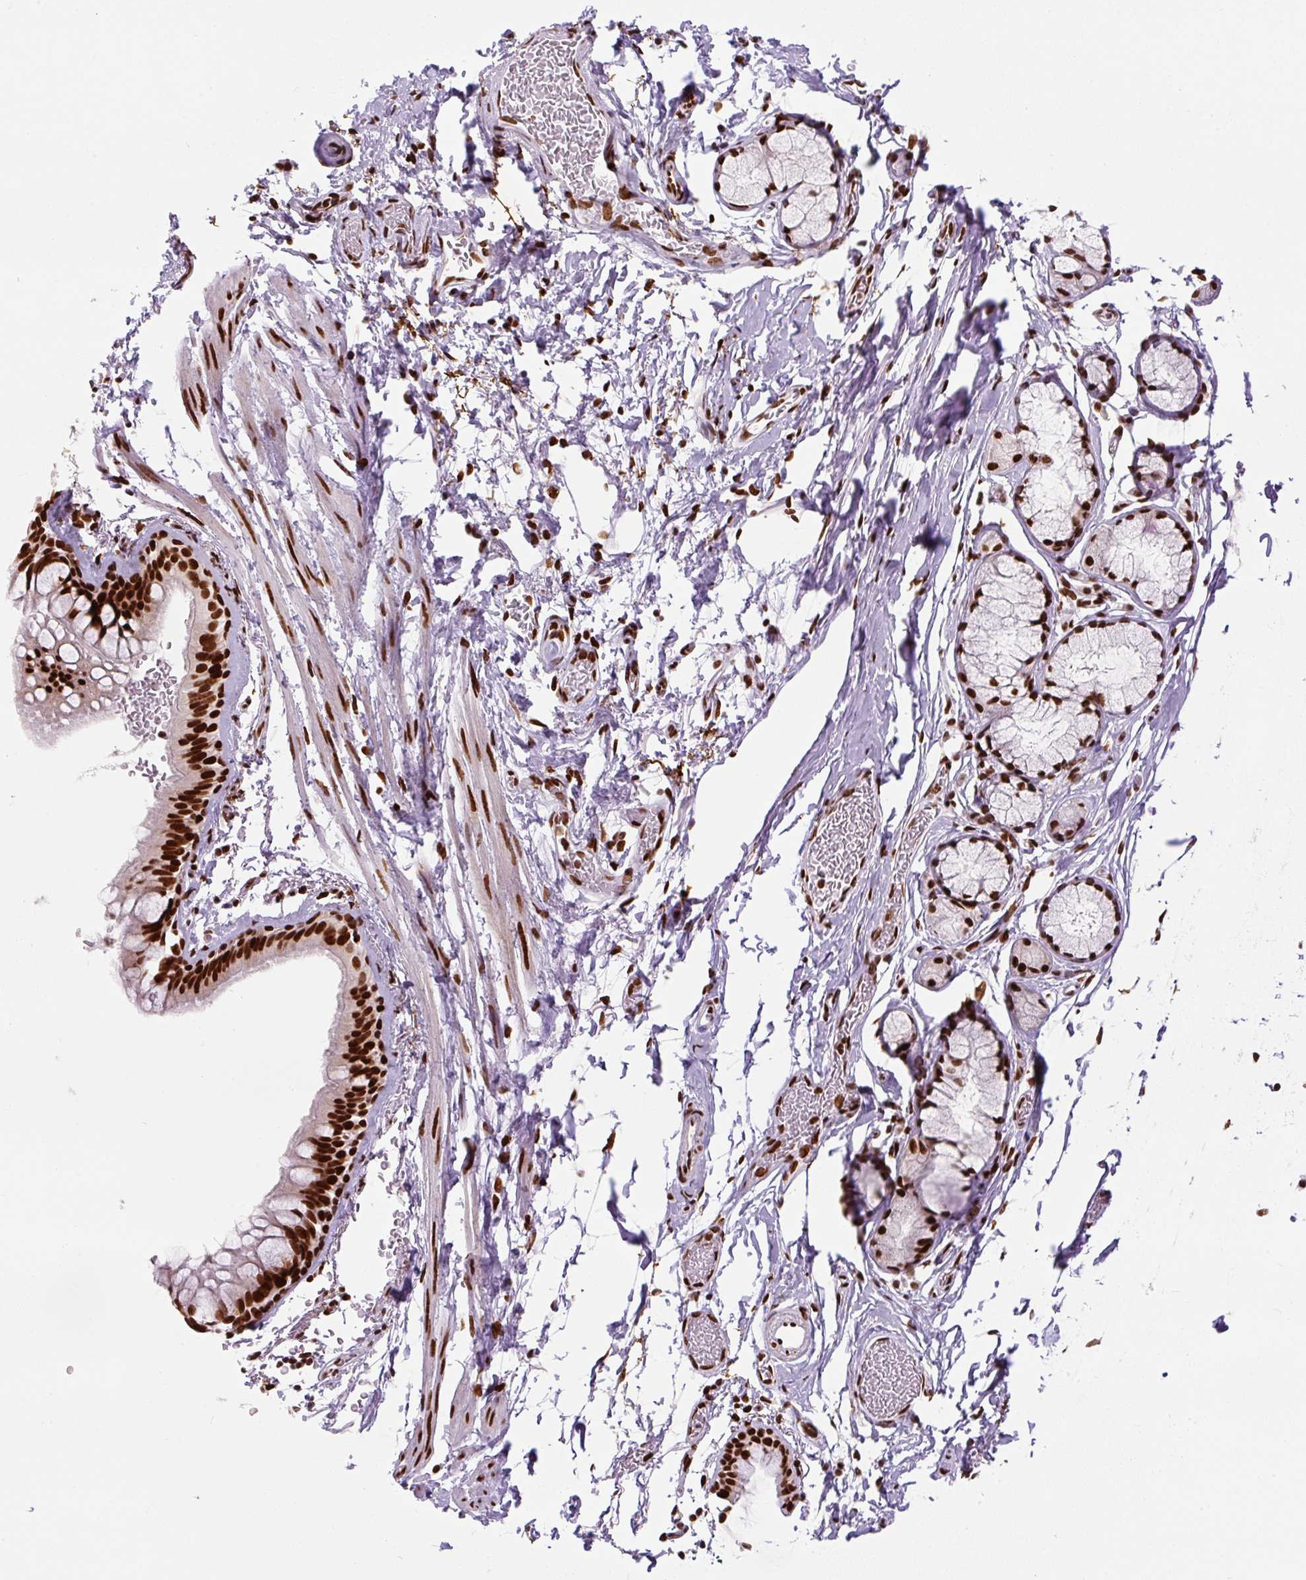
{"staining": {"intensity": "strong", "quantity": ">75%", "location": "nuclear"}, "tissue": "bronchus", "cell_type": "Respiratory epithelial cells", "image_type": "normal", "snomed": [{"axis": "morphology", "description": "Normal tissue, NOS"}, {"axis": "topography", "description": "Bronchus"}], "caption": "The immunohistochemical stain labels strong nuclear positivity in respiratory epithelial cells of normal bronchus.", "gene": "FUS", "patient": {"sex": "male", "age": 67}}